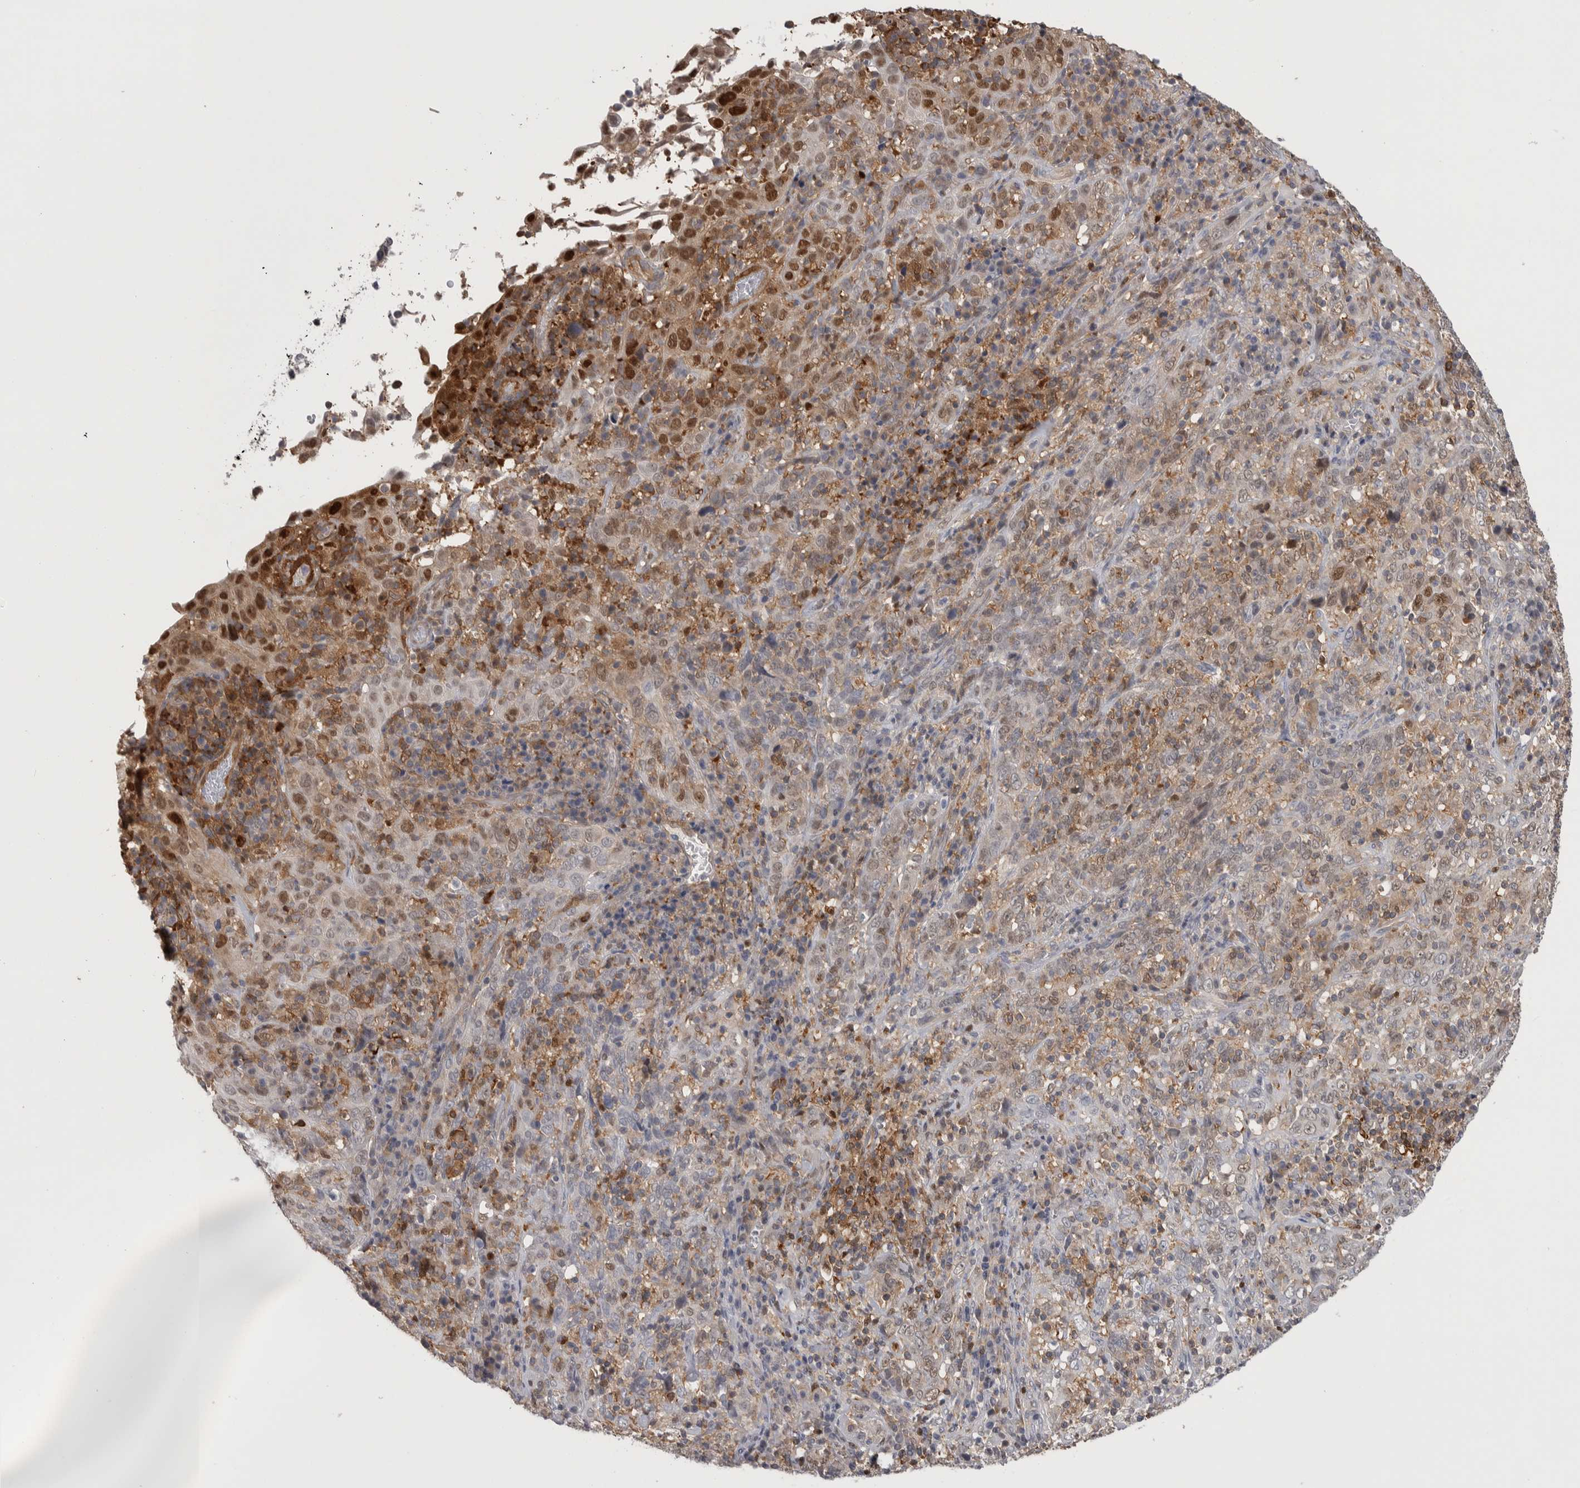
{"staining": {"intensity": "moderate", "quantity": "<25%", "location": "nuclear"}, "tissue": "cervical cancer", "cell_type": "Tumor cells", "image_type": "cancer", "snomed": [{"axis": "morphology", "description": "Squamous cell carcinoma, NOS"}, {"axis": "topography", "description": "Cervix"}], "caption": "Immunohistochemical staining of cervical cancer demonstrates moderate nuclear protein staining in approximately <25% of tumor cells. Nuclei are stained in blue.", "gene": "NFKB2", "patient": {"sex": "female", "age": 46}}